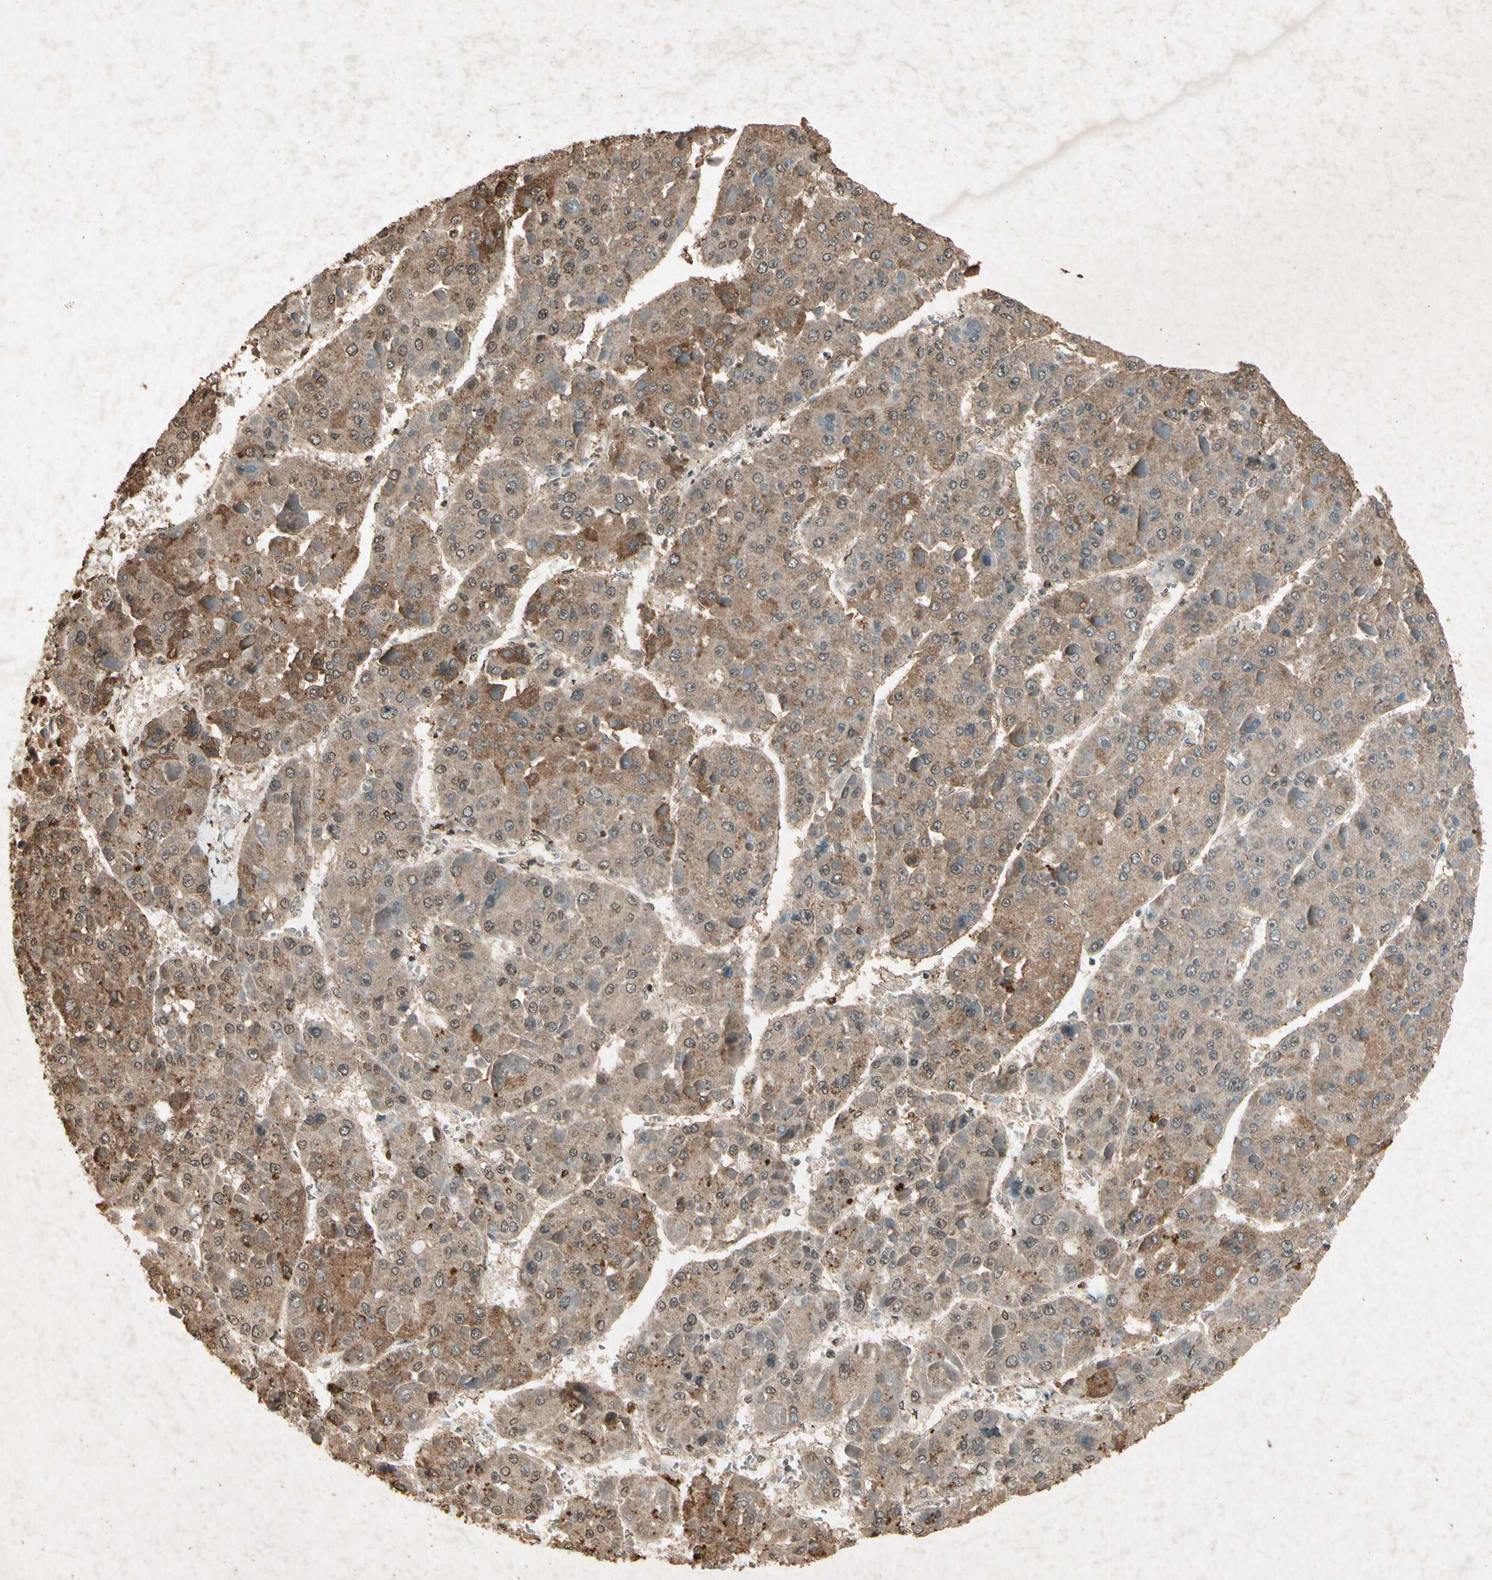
{"staining": {"intensity": "strong", "quantity": ">75%", "location": "cytoplasmic/membranous"}, "tissue": "liver cancer", "cell_type": "Tumor cells", "image_type": "cancer", "snomed": [{"axis": "morphology", "description": "Carcinoma, Hepatocellular, NOS"}, {"axis": "topography", "description": "Liver"}], "caption": "IHC (DAB (3,3'-diaminobenzidine)) staining of liver cancer demonstrates strong cytoplasmic/membranous protein expression in about >75% of tumor cells.", "gene": "GC", "patient": {"sex": "female", "age": 73}}